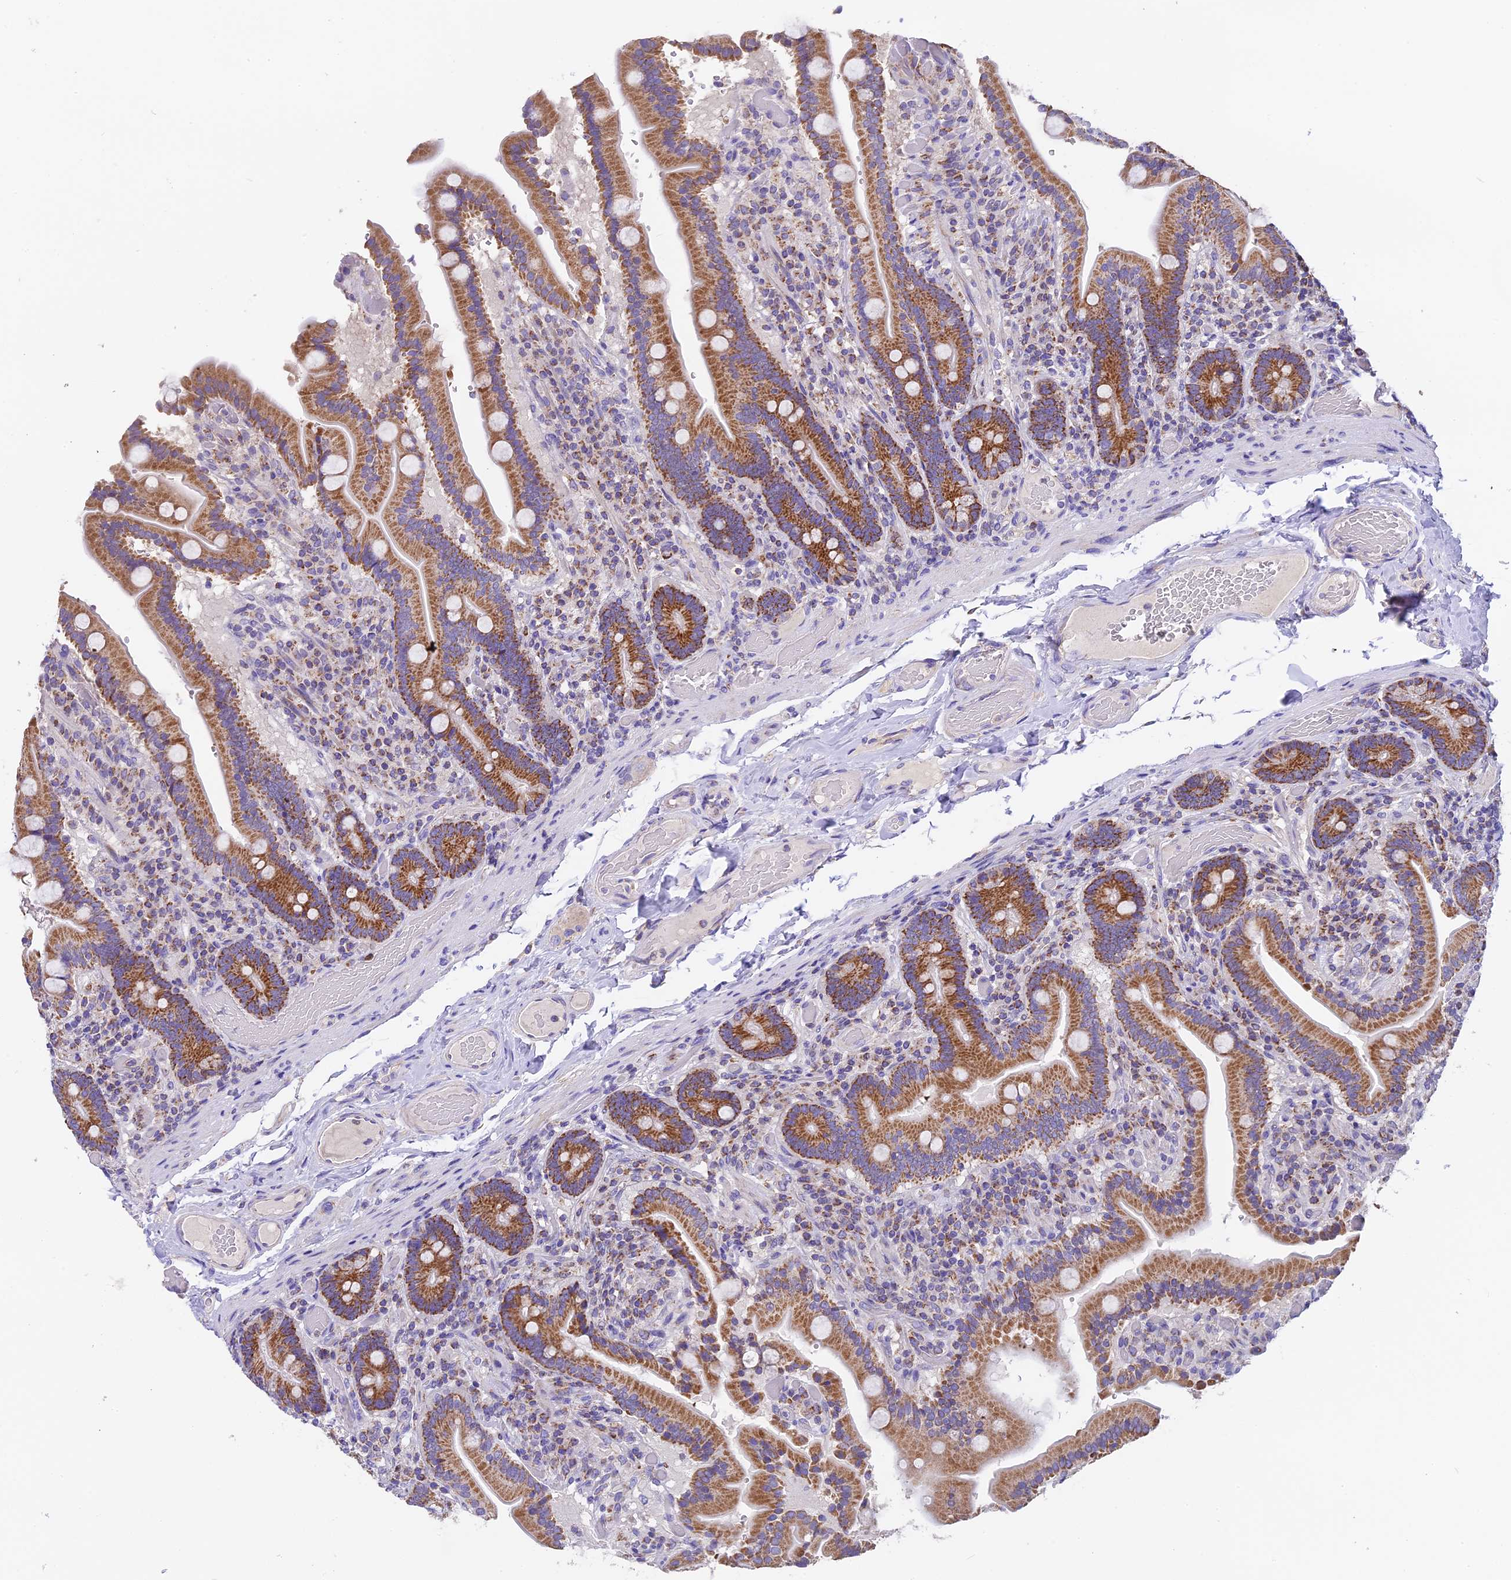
{"staining": {"intensity": "strong", "quantity": ">75%", "location": "cytoplasmic/membranous"}, "tissue": "duodenum", "cell_type": "Glandular cells", "image_type": "normal", "snomed": [{"axis": "morphology", "description": "Normal tissue, NOS"}, {"axis": "topography", "description": "Duodenum"}], "caption": "Protein expression by IHC displays strong cytoplasmic/membranous staining in about >75% of glandular cells in unremarkable duodenum. (DAB (3,3'-diaminobenzidine) = brown stain, brightfield microscopy at high magnification).", "gene": "MGME1", "patient": {"sex": "female", "age": 62}}